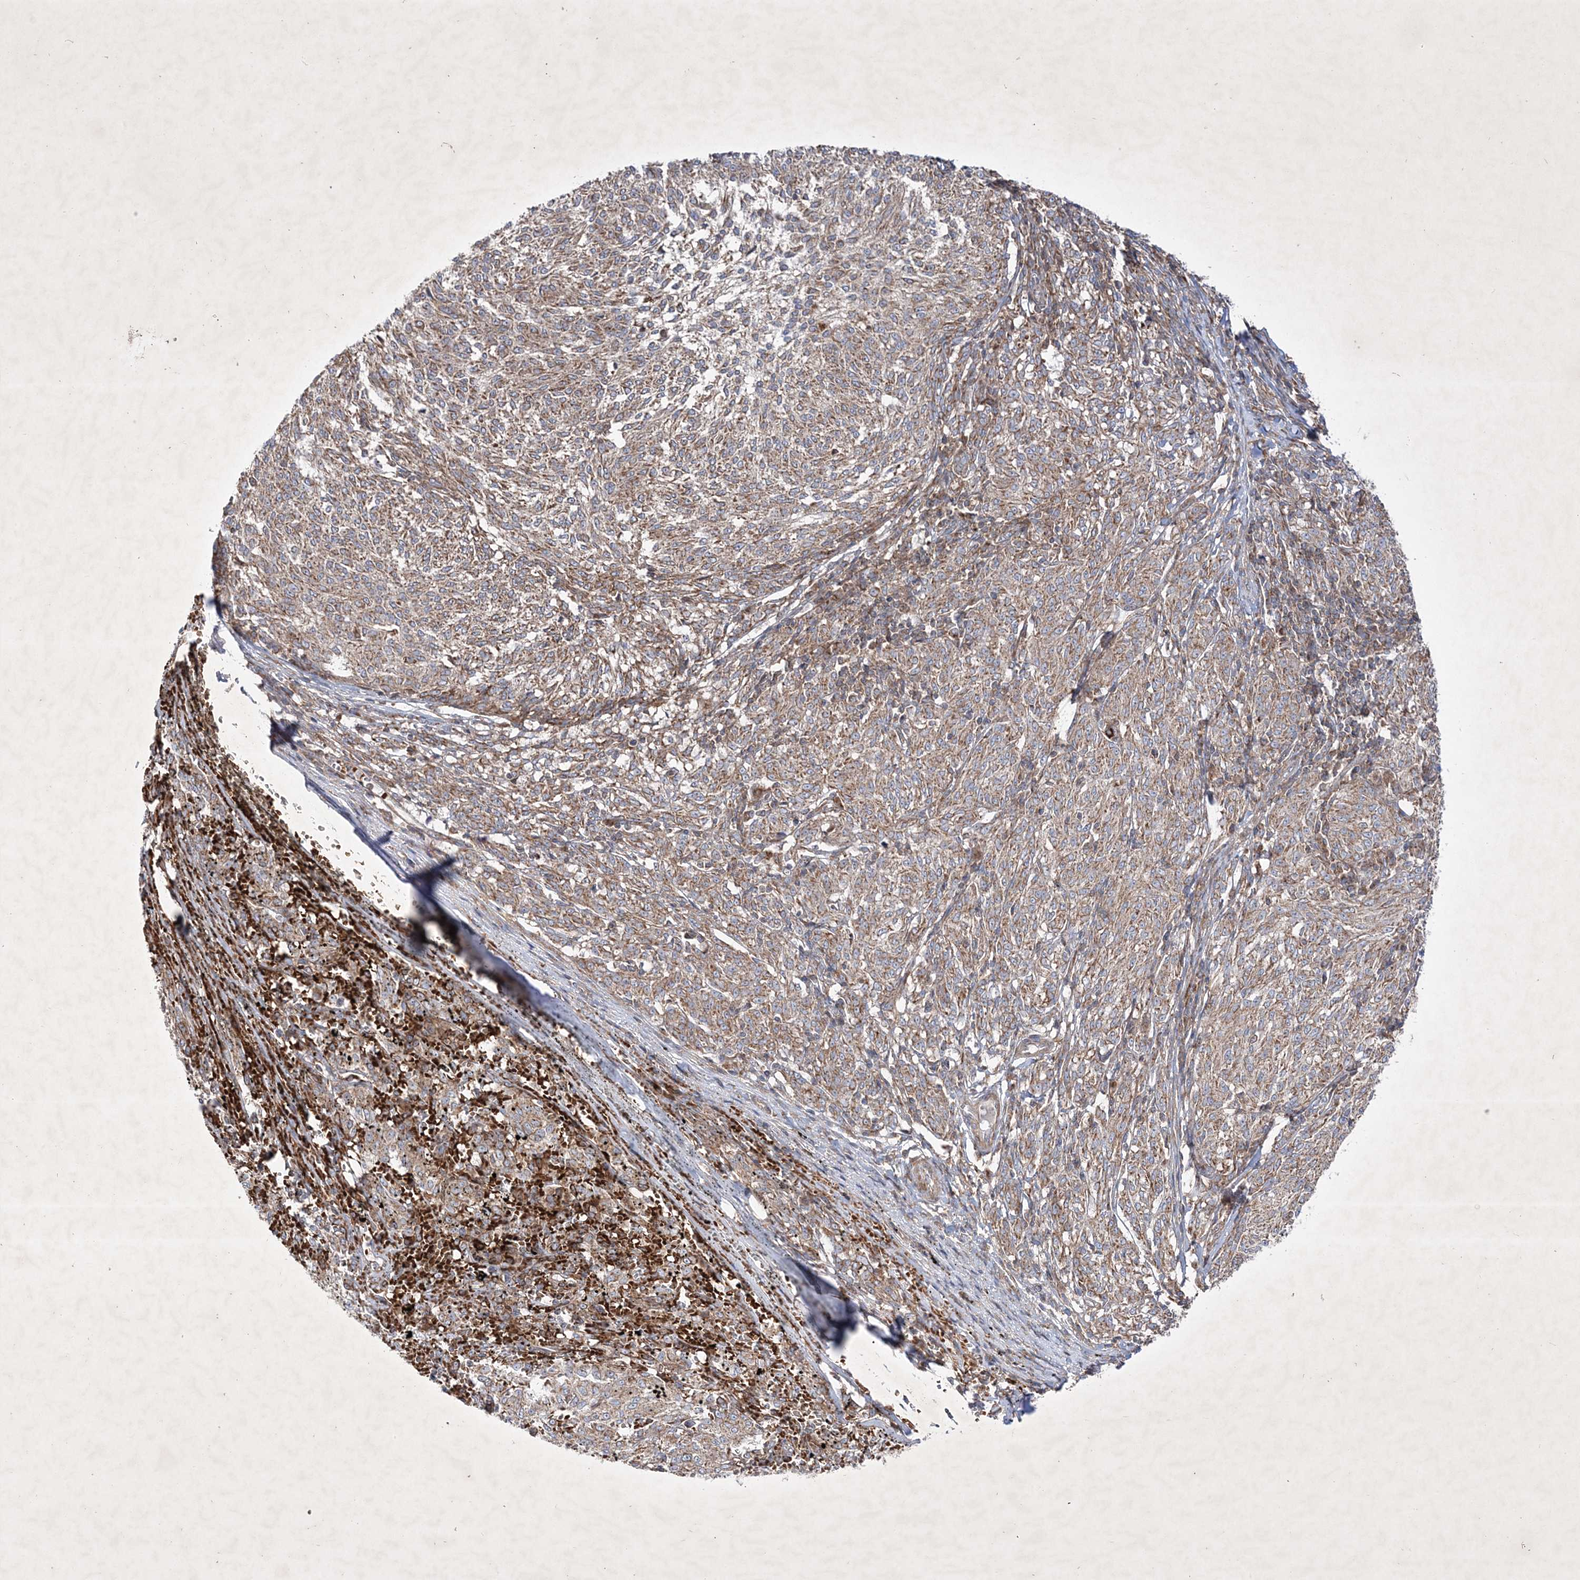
{"staining": {"intensity": "moderate", "quantity": ">75%", "location": "cytoplasmic/membranous"}, "tissue": "melanoma", "cell_type": "Tumor cells", "image_type": "cancer", "snomed": [{"axis": "morphology", "description": "Malignant melanoma, NOS"}, {"axis": "topography", "description": "Skin"}], "caption": "Melanoma was stained to show a protein in brown. There is medium levels of moderate cytoplasmic/membranous positivity in about >75% of tumor cells. Nuclei are stained in blue.", "gene": "OPA1", "patient": {"sex": "female", "age": 72}}